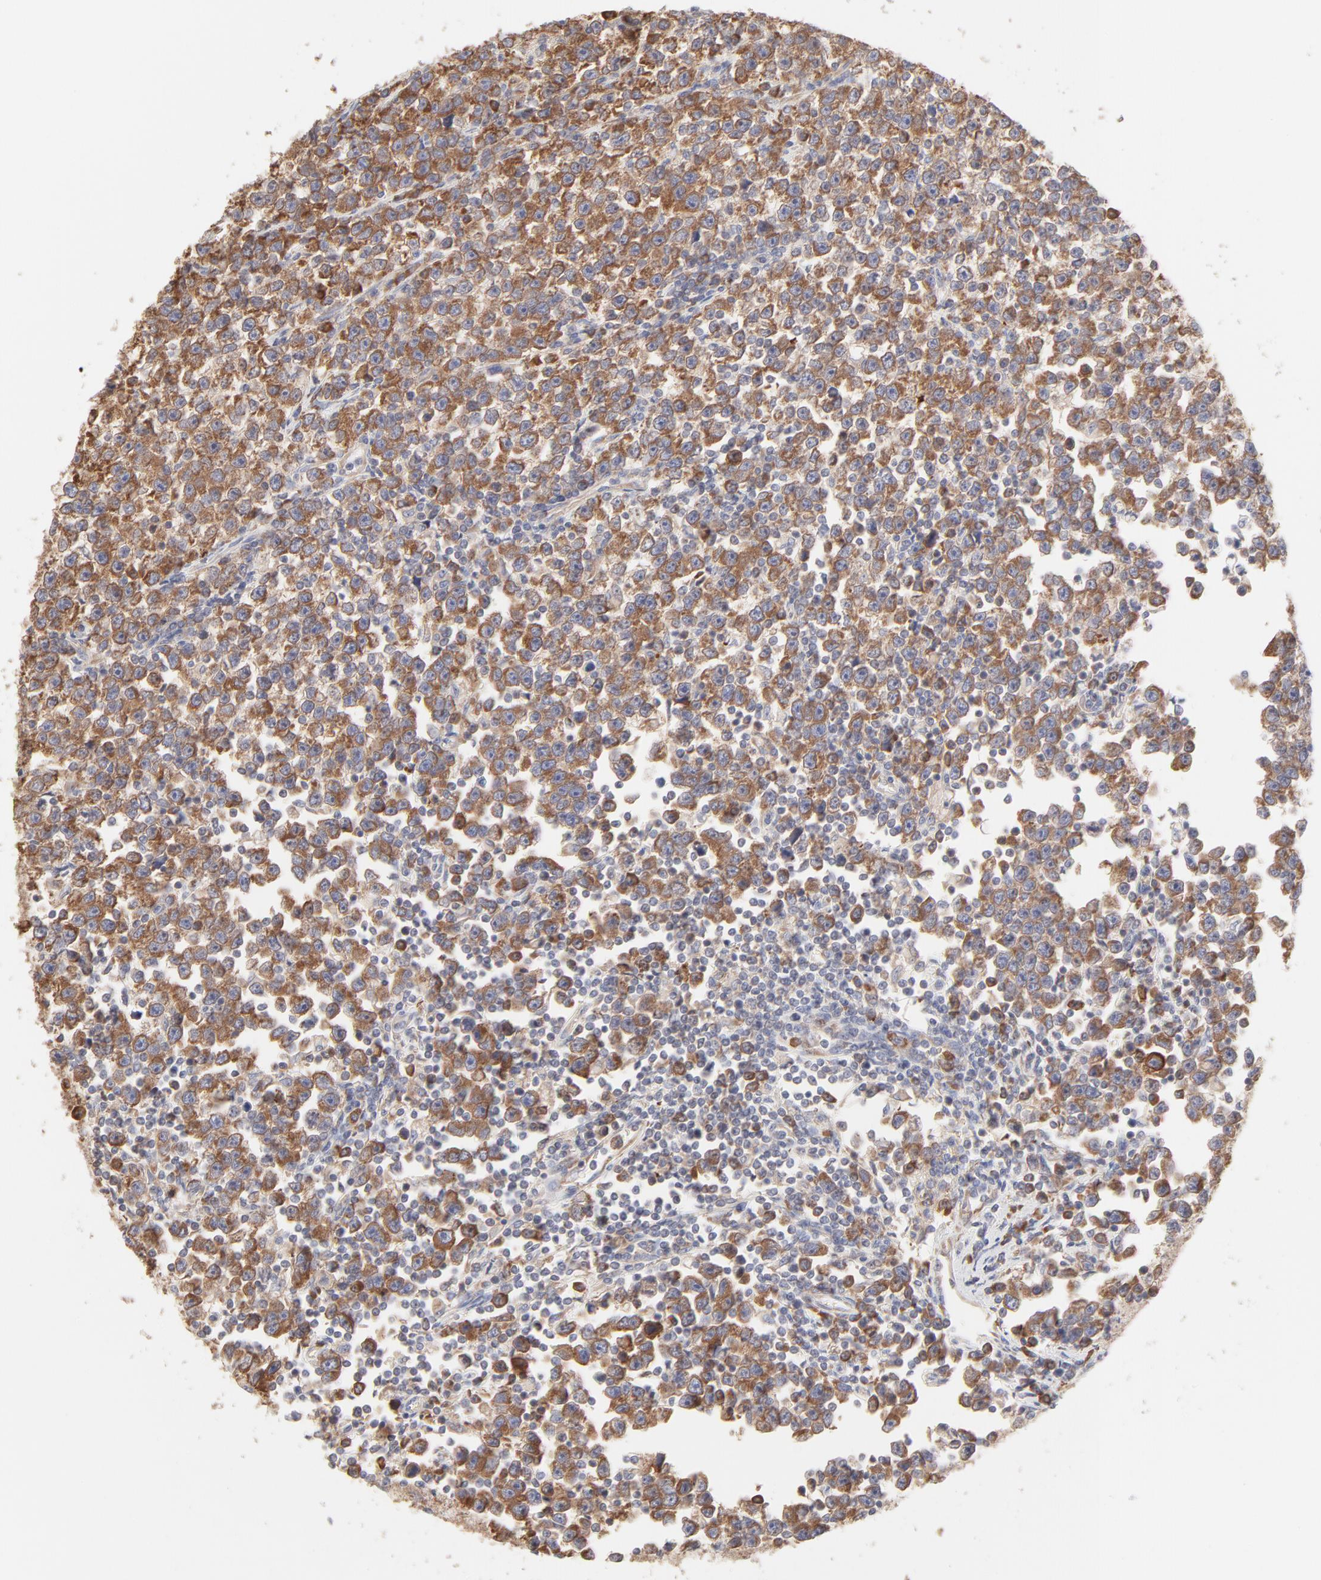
{"staining": {"intensity": "moderate", "quantity": ">75%", "location": "cytoplasmic/membranous"}, "tissue": "testis cancer", "cell_type": "Tumor cells", "image_type": "cancer", "snomed": [{"axis": "morphology", "description": "Seminoma, NOS"}, {"axis": "topography", "description": "Testis"}], "caption": "Tumor cells exhibit medium levels of moderate cytoplasmic/membranous expression in approximately >75% of cells in human testis cancer.", "gene": "RPS21", "patient": {"sex": "male", "age": 43}}